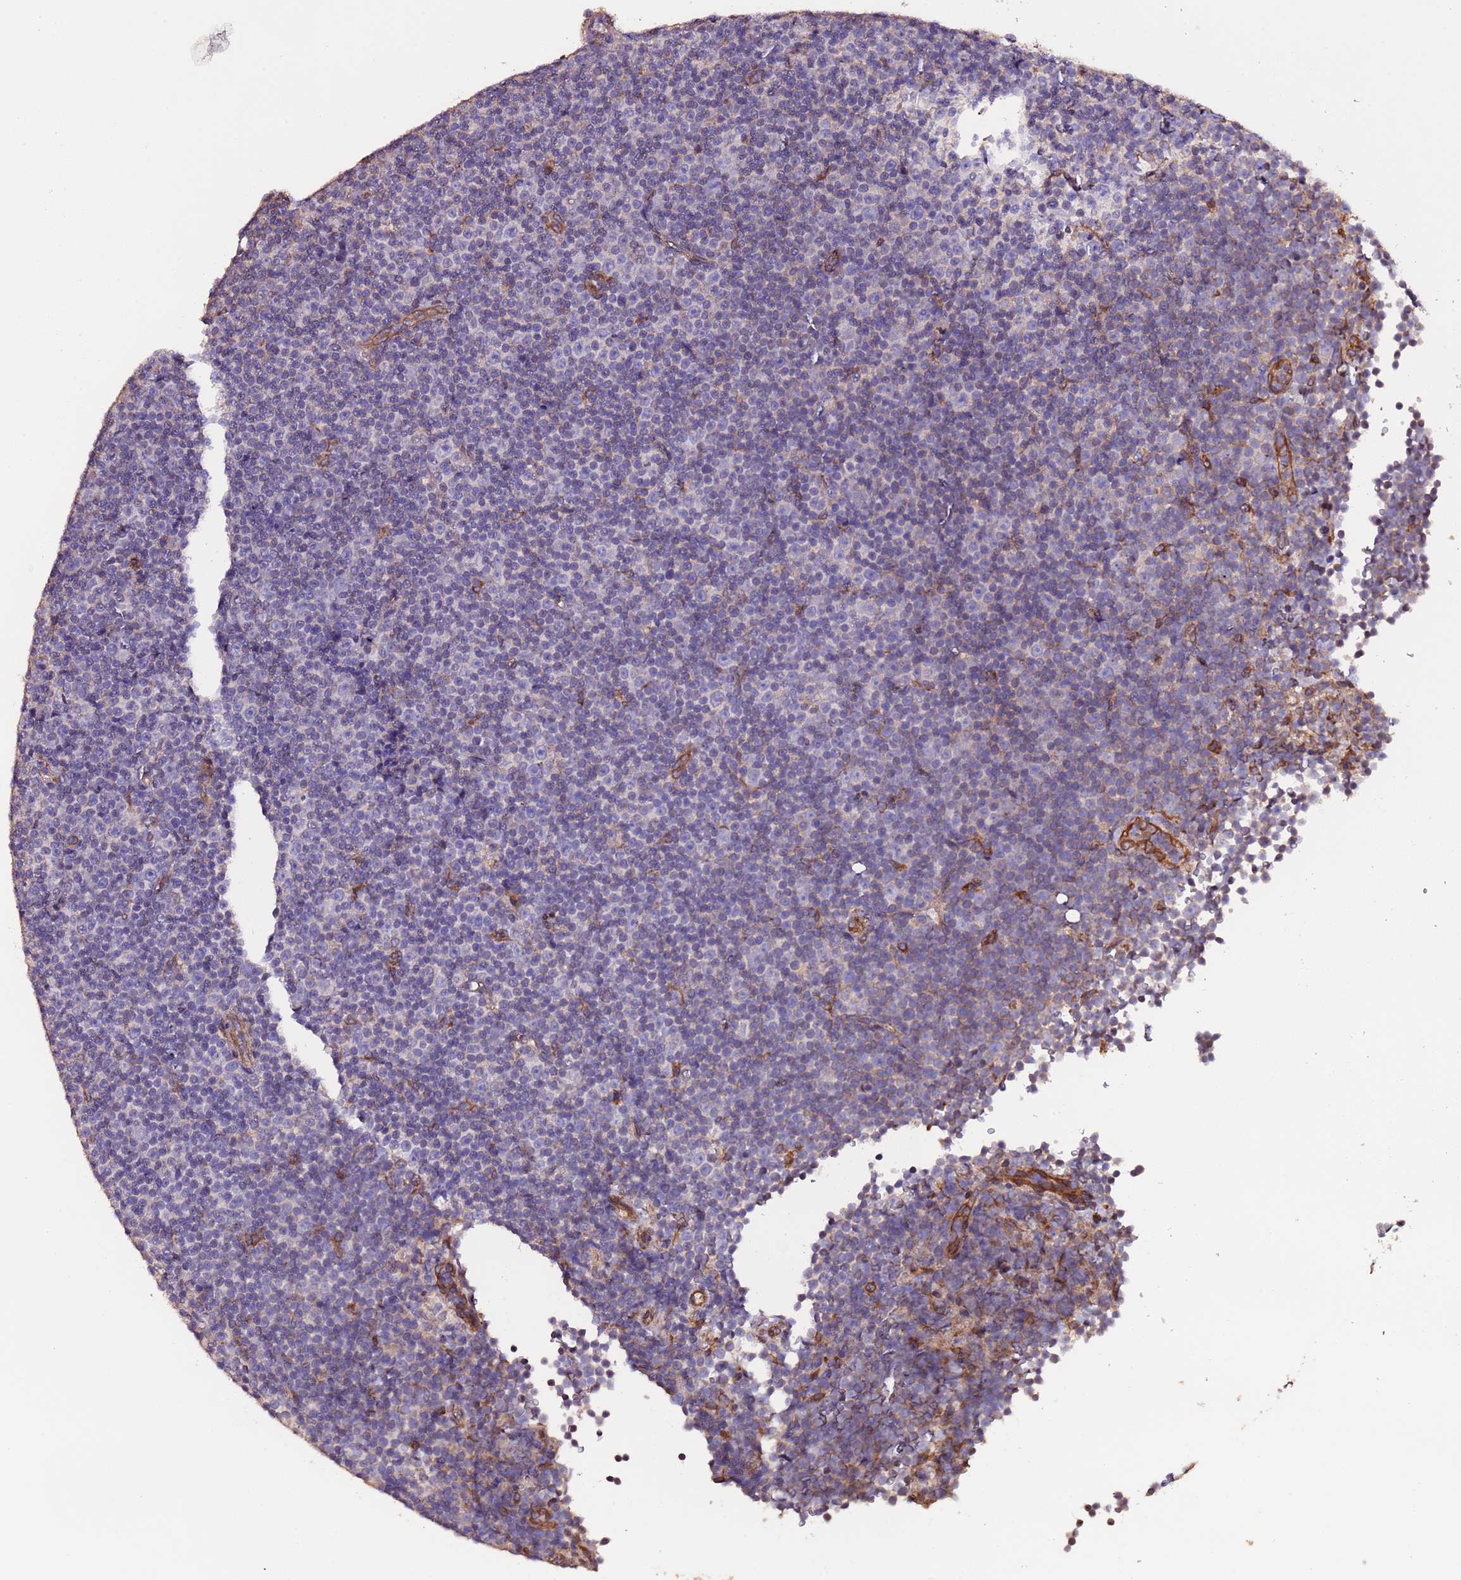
{"staining": {"intensity": "negative", "quantity": "none", "location": "none"}, "tissue": "lymphoma", "cell_type": "Tumor cells", "image_type": "cancer", "snomed": [{"axis": "morphology", "description": "Malignant lymphoma, non-Hodgkin's type, Low grade"}, {"axis": "topography", "description": "Lymph node"}], "caption": "IHC histopathology image of neoplastic tissue: human lymphoma stained with DAB (3,3'-diaminobenzidine) shows no significant protein expression in tumor cells. (IHC, brightfield microscopy, high magnification).", "gene": "SLC41A3", "patient": {"sex": "female", "age": 67}}